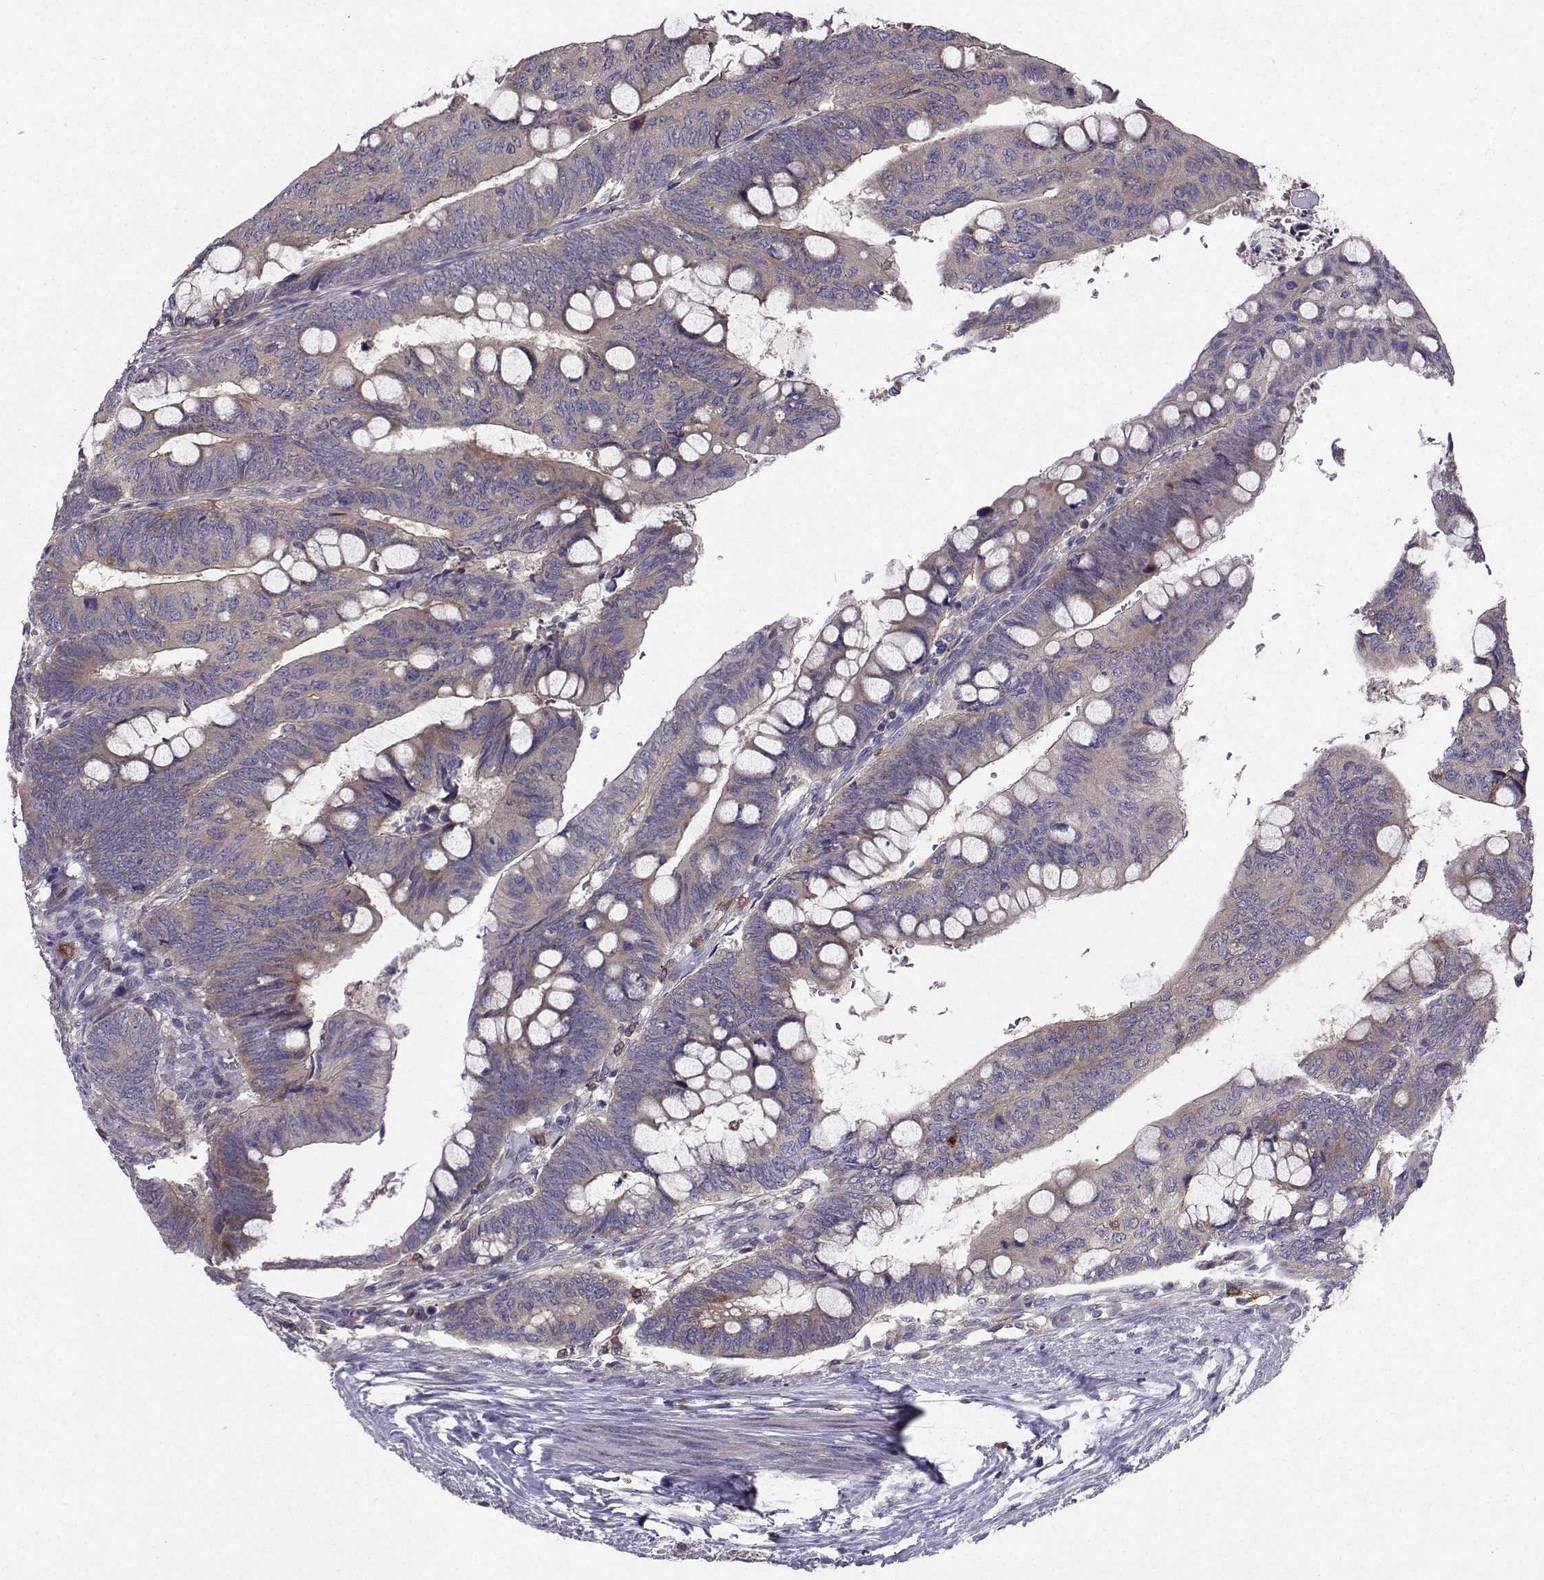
{"staining": {"intensity": "moderate", "quantity": "25%-75%", "location": "cytoplasmic/membranous"}, "tissue": "colorectal cancer", "cell_type": "Tumor cells", "image_type": "cancer", "snomed": [{"axis": "morphology", "description": "Normal tissue, NOS"}, {"axis": "morphology", "description": "Adenocarcinoma, NOS"}, {"axis": "topography", "description": "Rectum"}], "caption": "This photomicrograph reveals colorectal cancer (adenocarcinoma) stained with immunohistochemistry to label a protein in brown. The cytoplasmic/membranous of tumor cells show moderate positivity for the protein. Nuclei are counter-stained blue.", "gene": "STXBP5", "patient": {"sex": "male", "age": 92}}